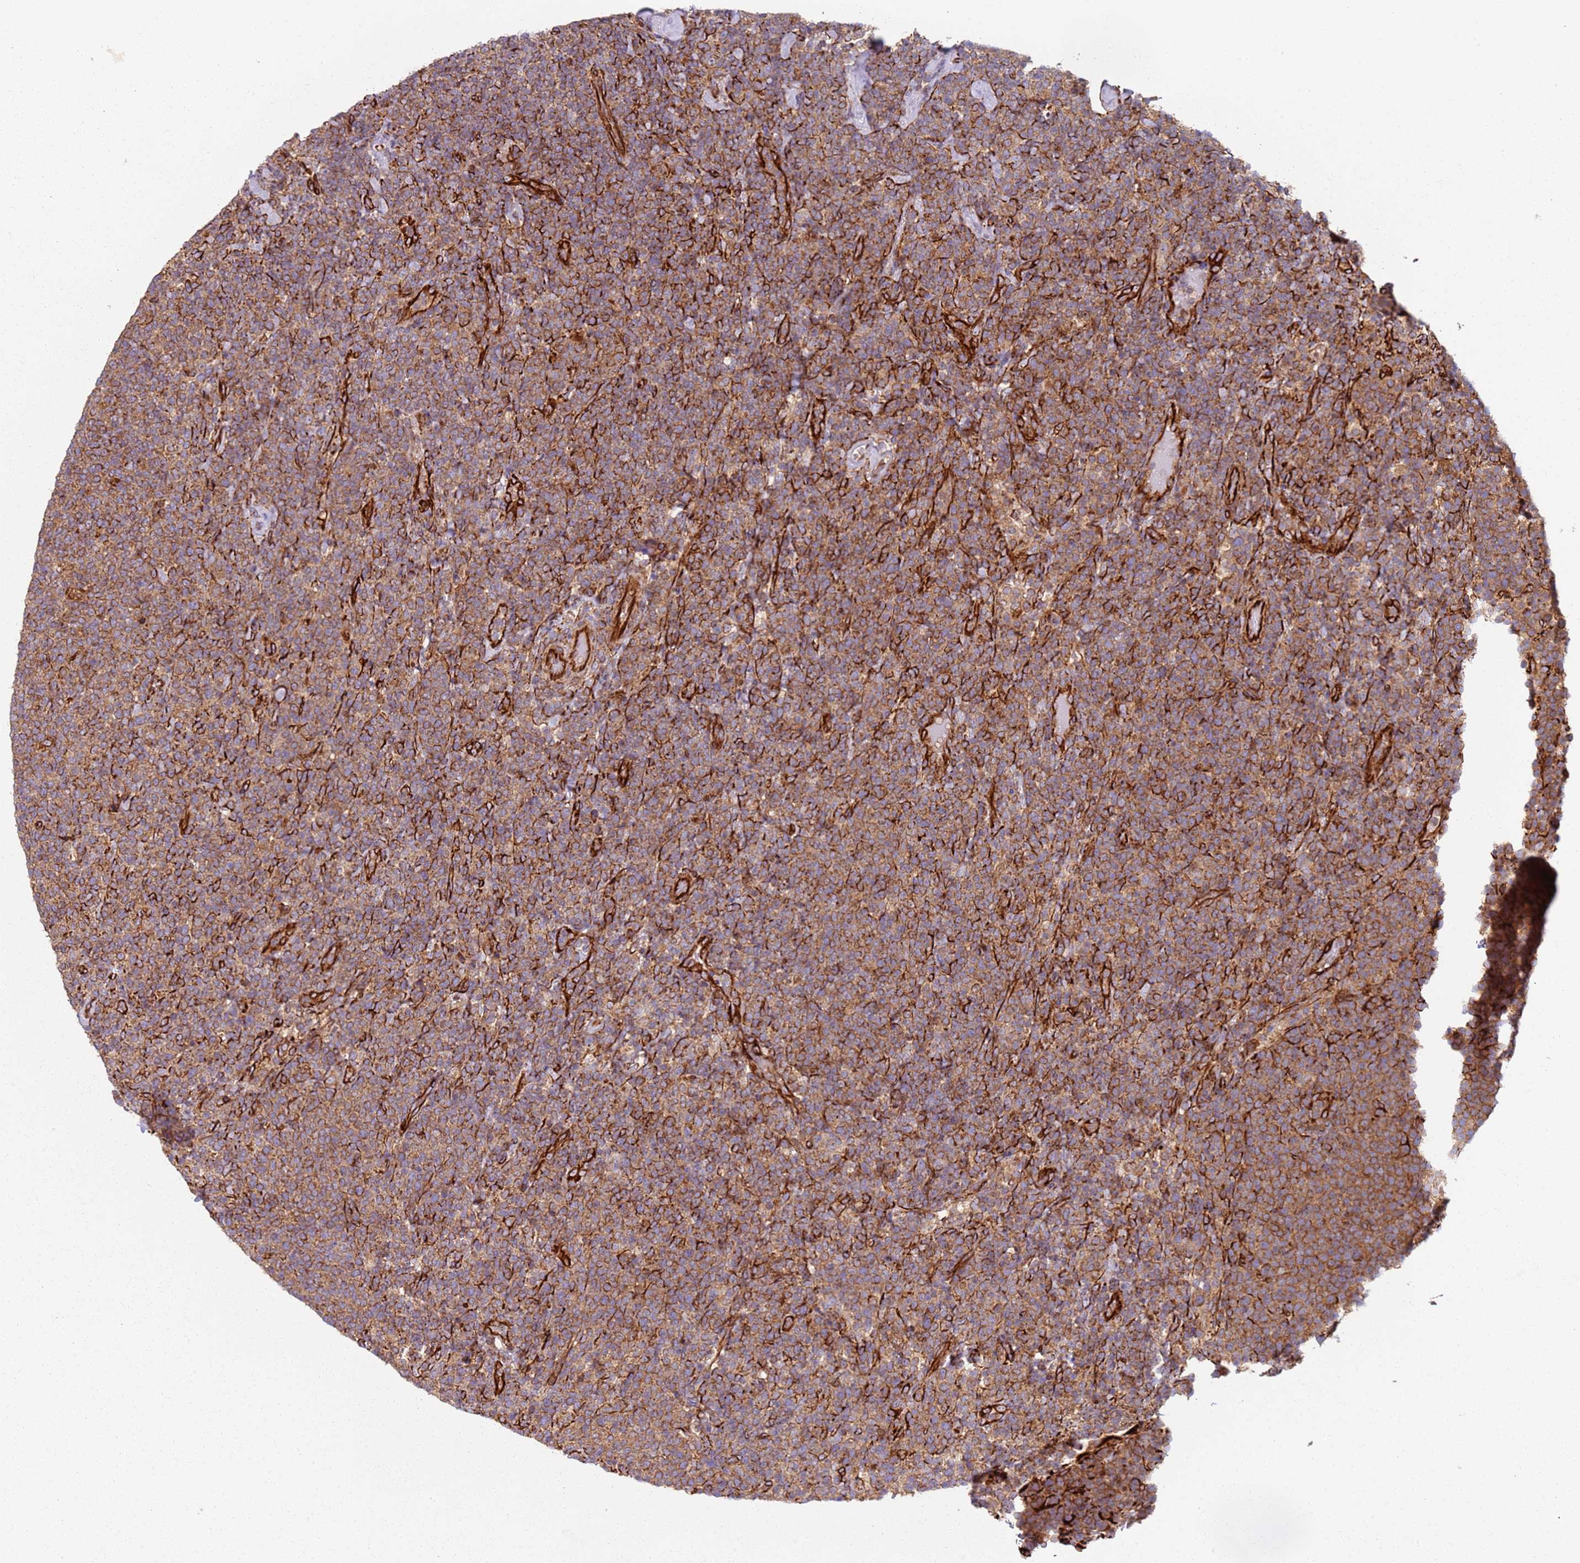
{"staining": {"intensity": "moderate", "quantity": ">75%", "location": "cytoplasmic/membranous"}, "tissue": "lymphoma", "cell_type": "Tumor cells", "image_type": "cancer", "snomed": [{"axis": "morphology", "description": "Malignant lymphoma, non-Hodgkin's type, High grade"}, {"axis": "topography", "description": "Lymph node"}], "caption": "IHC micrograph of human malignant lymphoma, non-Hodgkin's type (high-grade) stained for a protein (brown), which demonstrates medium levels of moderate cytoplasmic/membranous positivity in approximately >75% of tumor cells.", "gene": "SNAPIN", "patient": {"sex": "male", "age": 61}}